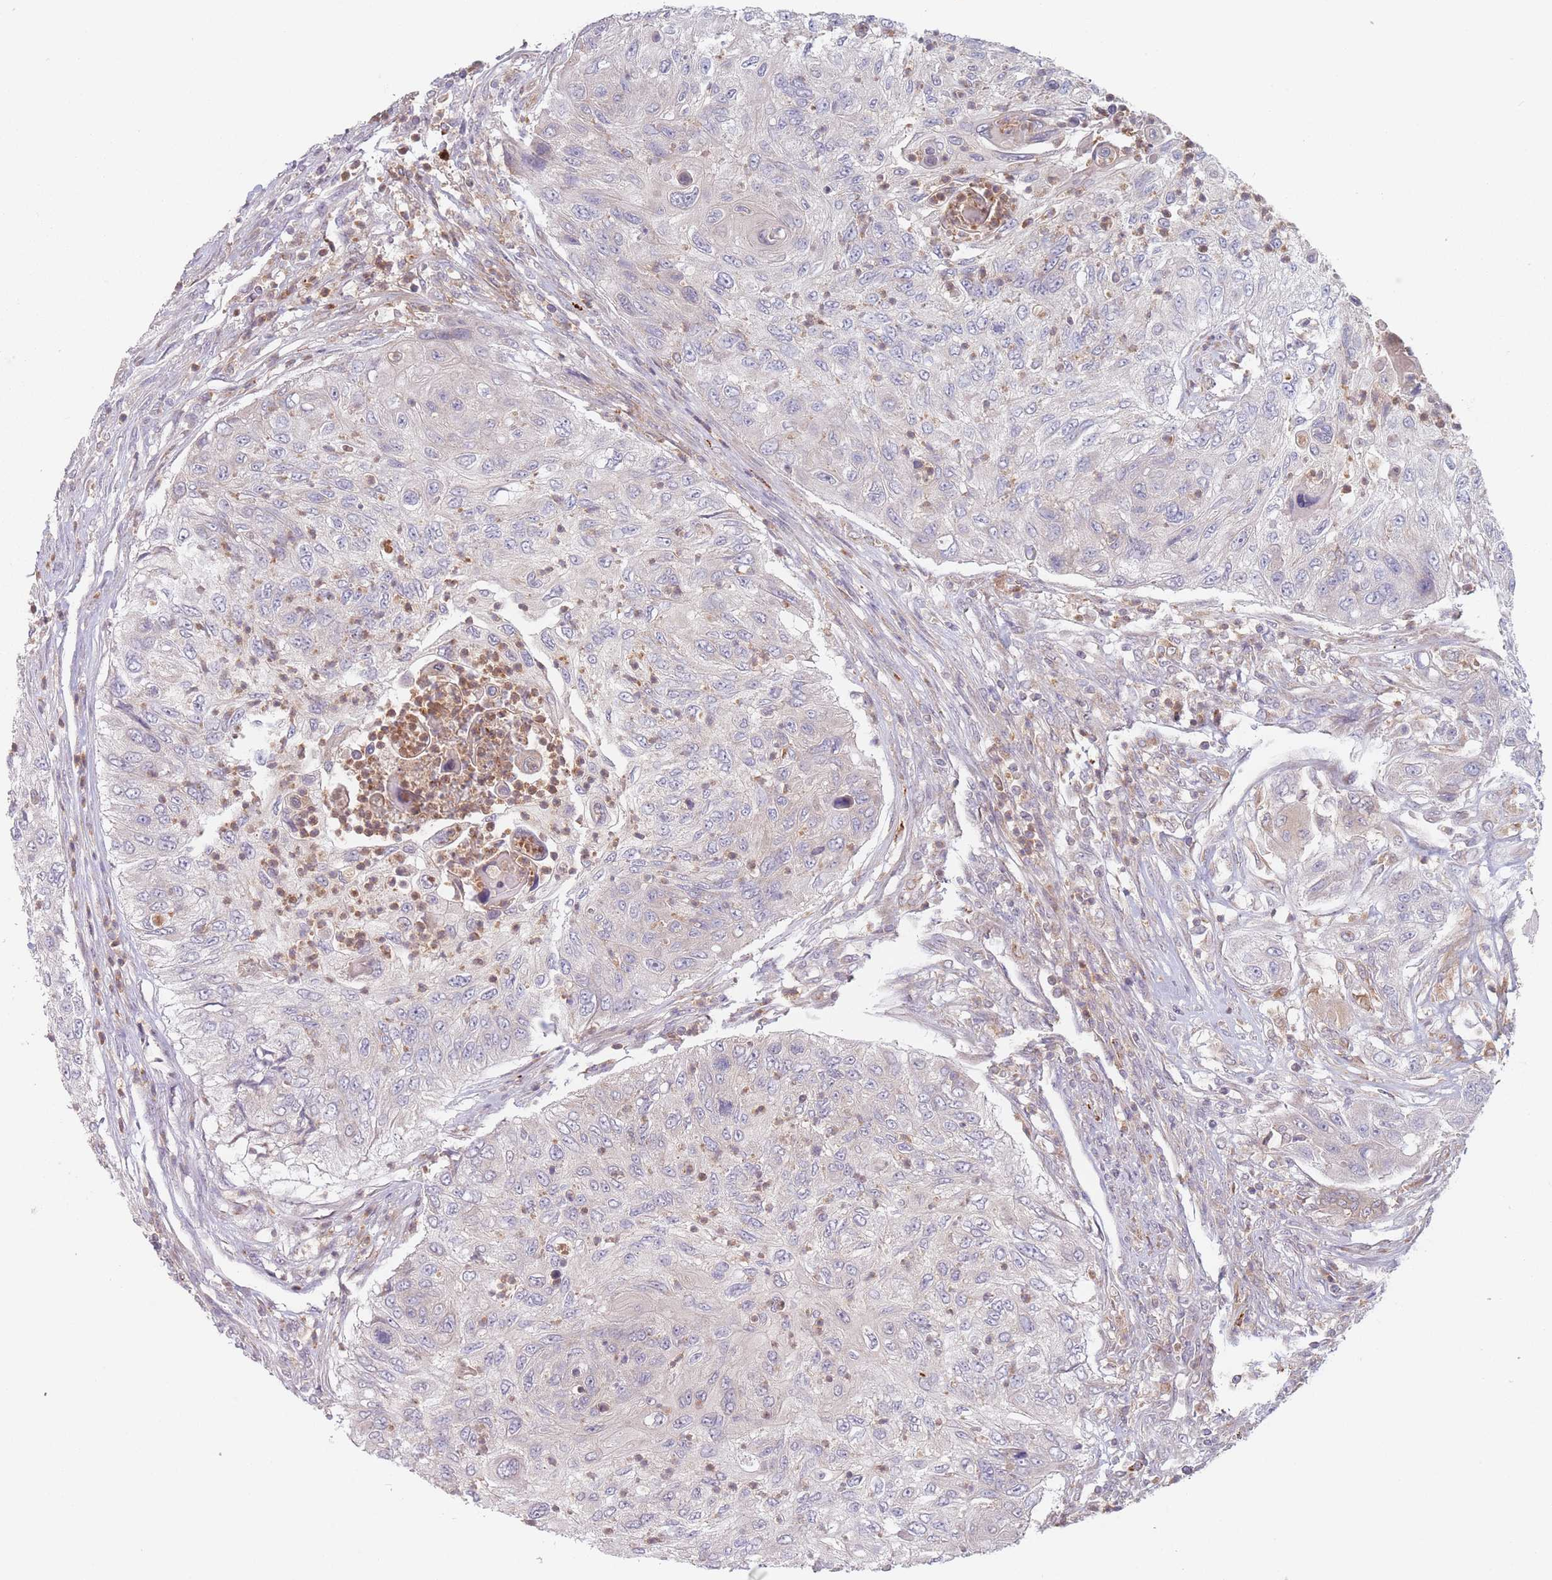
{"staining": {"intensity": "negative", "quantity": "none", "location": "none"}, "tissue": "urothelial cancer", "cell_type": "Tumor cells", "image_type": "cancer", "snomed": [{"axis": "morphology", "description": "Urothelial carcinoma, High grade"}, {"axis": "topography", "description": "Urinary bladder"}], "caption": "Immunohistochemistry image of neoplastic tissue: human urothelial carcinoma (high-grade) stained with DAB exhibits no significant protein positivity in tumor cells.", "gene": "PPM1A", "patient": {"sex": "female", "age": 60}}